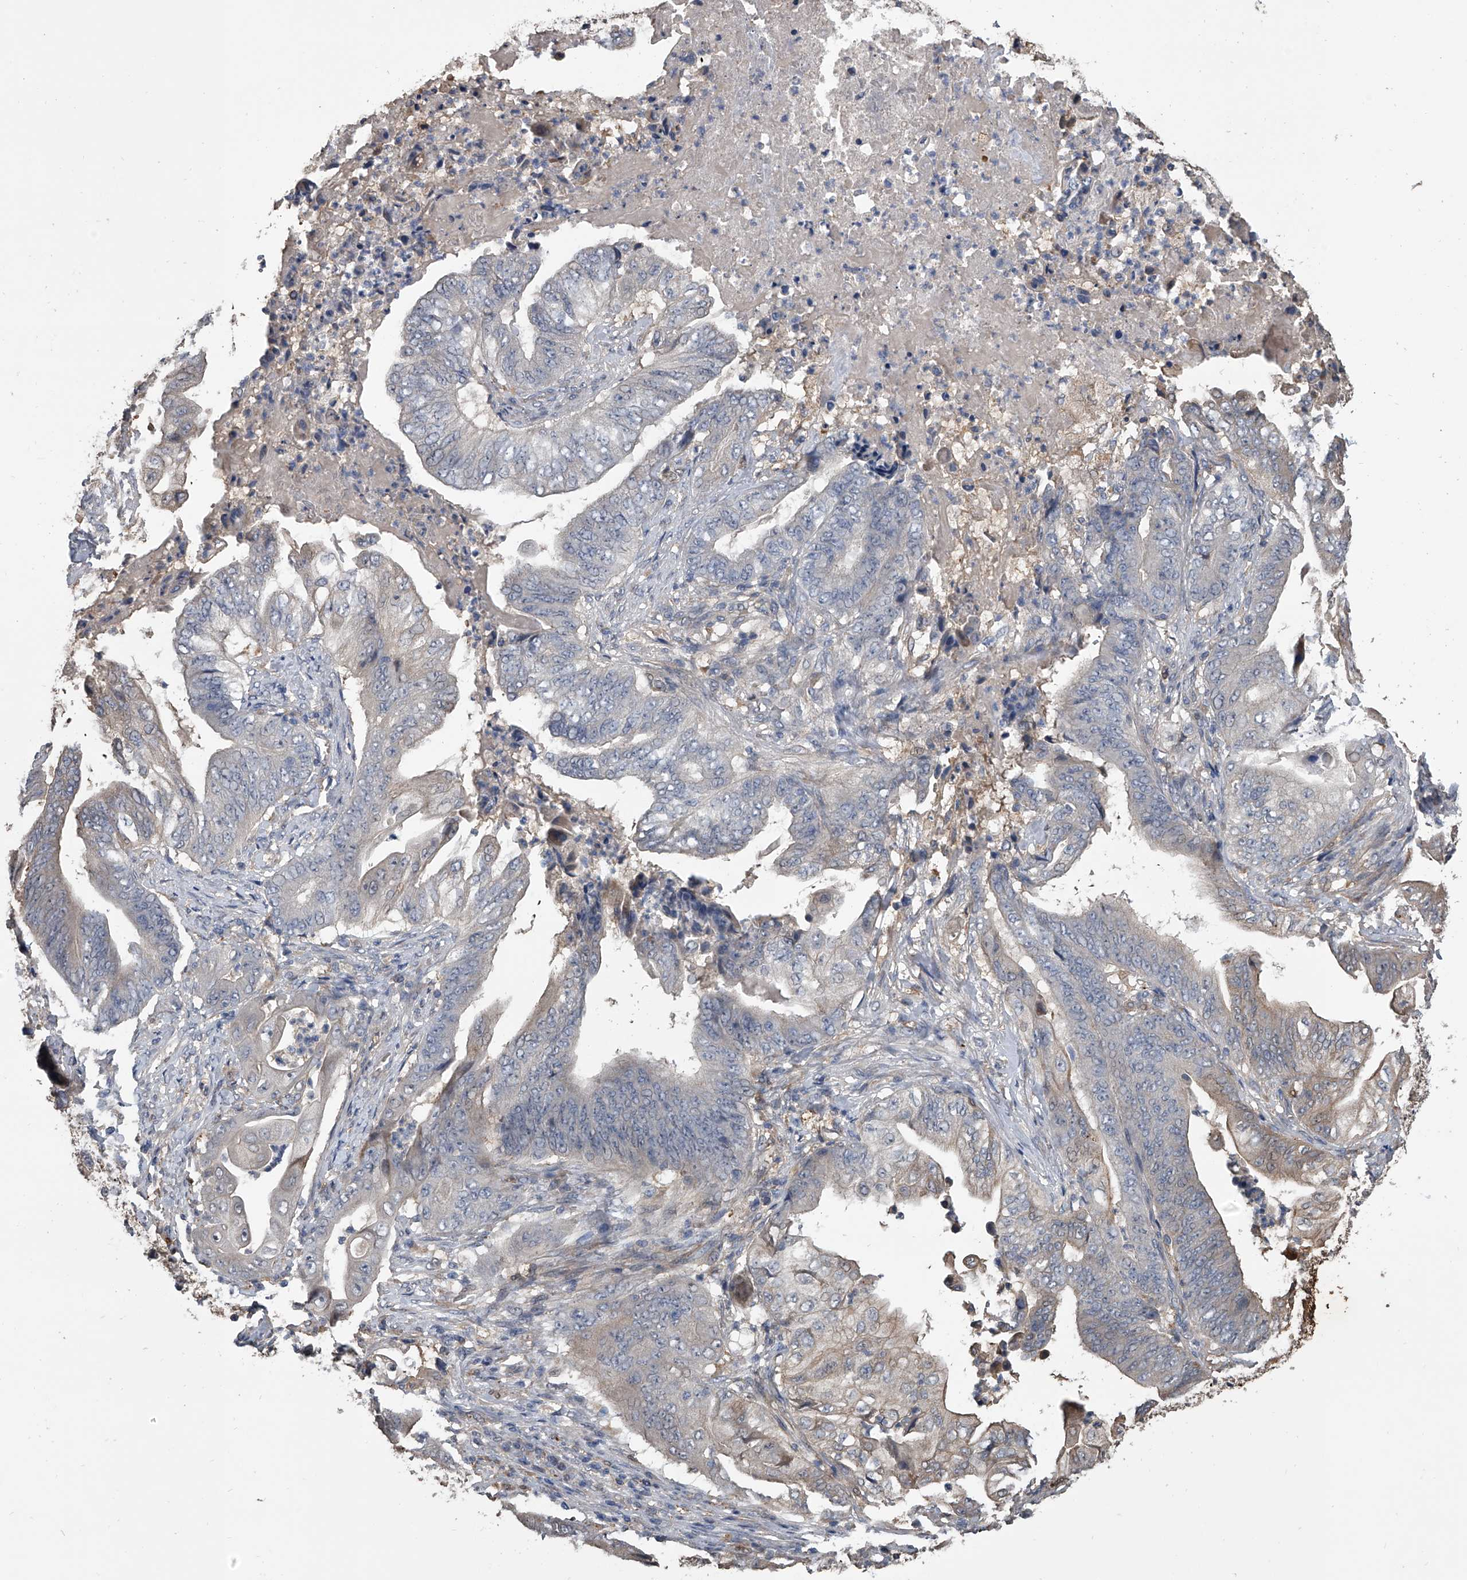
{"staining": {"intensity": "weak", "quantity": "<25%", "location": "cytoplasmic/membranous"}, "tissue": "stomach cancer", "cell_type": "Tumor cells", "image_type": "cancer", "snomed": [{"axis": "morphology", "description": "Adenocarcinoma, NOS"}, {"axis": "topography", "description": "Stomach"}], "caption": "DAB (3,3'-diaminobenzidine) immunohistochemical staining of stomach cancer (adenocarcinoma) shows no significant staining in tumor cells. Nuclei are stained in blue.", "gene": "DOCK9", "patient": {"sex": "female", "age": 73}}